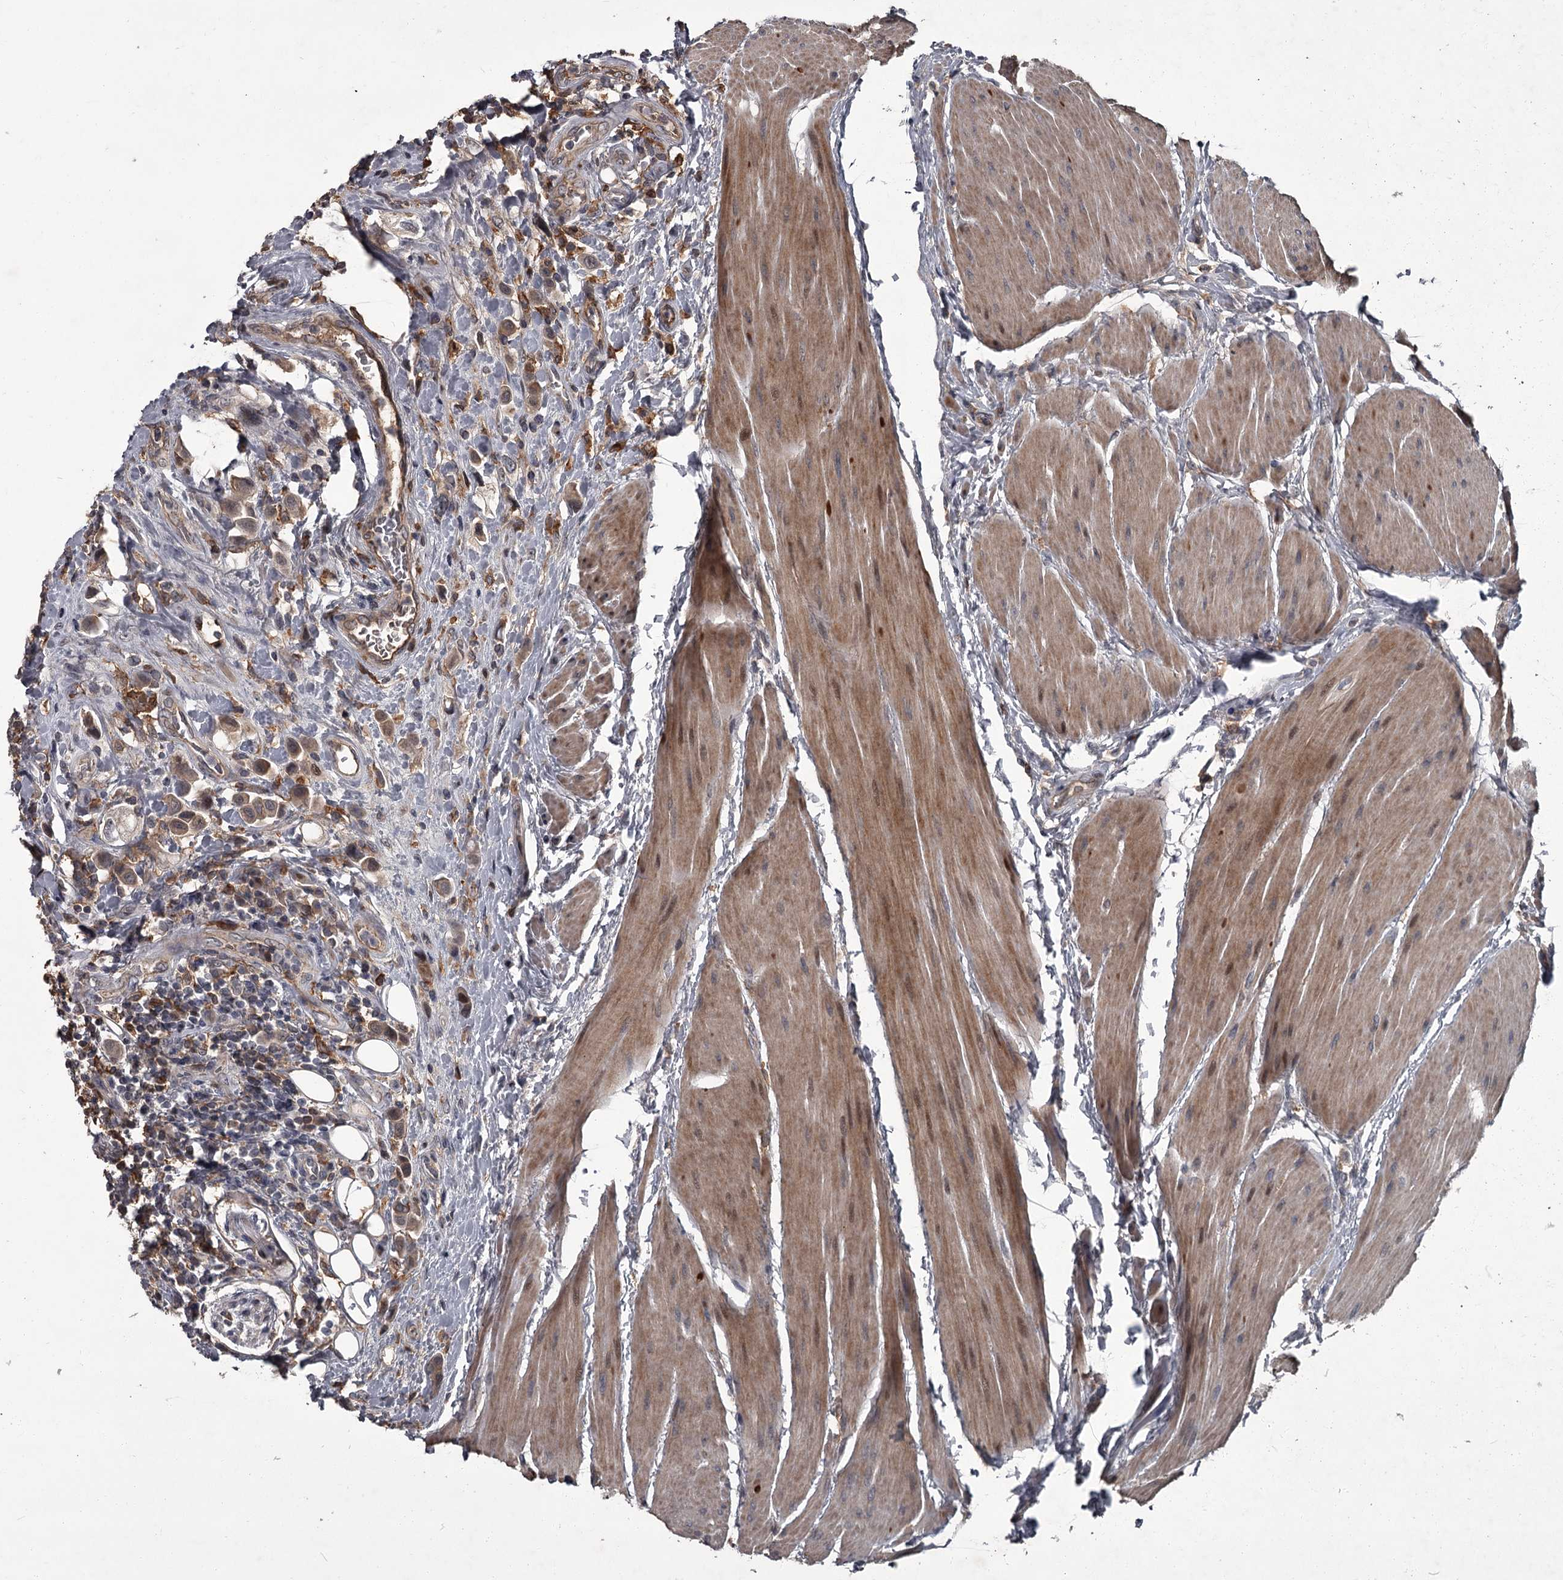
{"staining": {"intensity": "weak", "quantity": ">75%", "location": "cytoplasmic/membranous"}, "tissue": "urothelial cancer", "cell_type": "Tumor cells", "image_type": "cancer", "snomed": [{"axis": "morphology", "description": "Urothelial carcinoma, High grade"}, {"axis": "topography", "description": "Urinary bladder"}], "caption": "There is low levels of weak cytoplasmic/membranous staining in tumor cells of urothelial carcinoma (high-grade), as demonstrated by immunohistochemical staining (brown color).", "gene": "FLVCR2", "patient": {"sex": "male", "age": 50}}